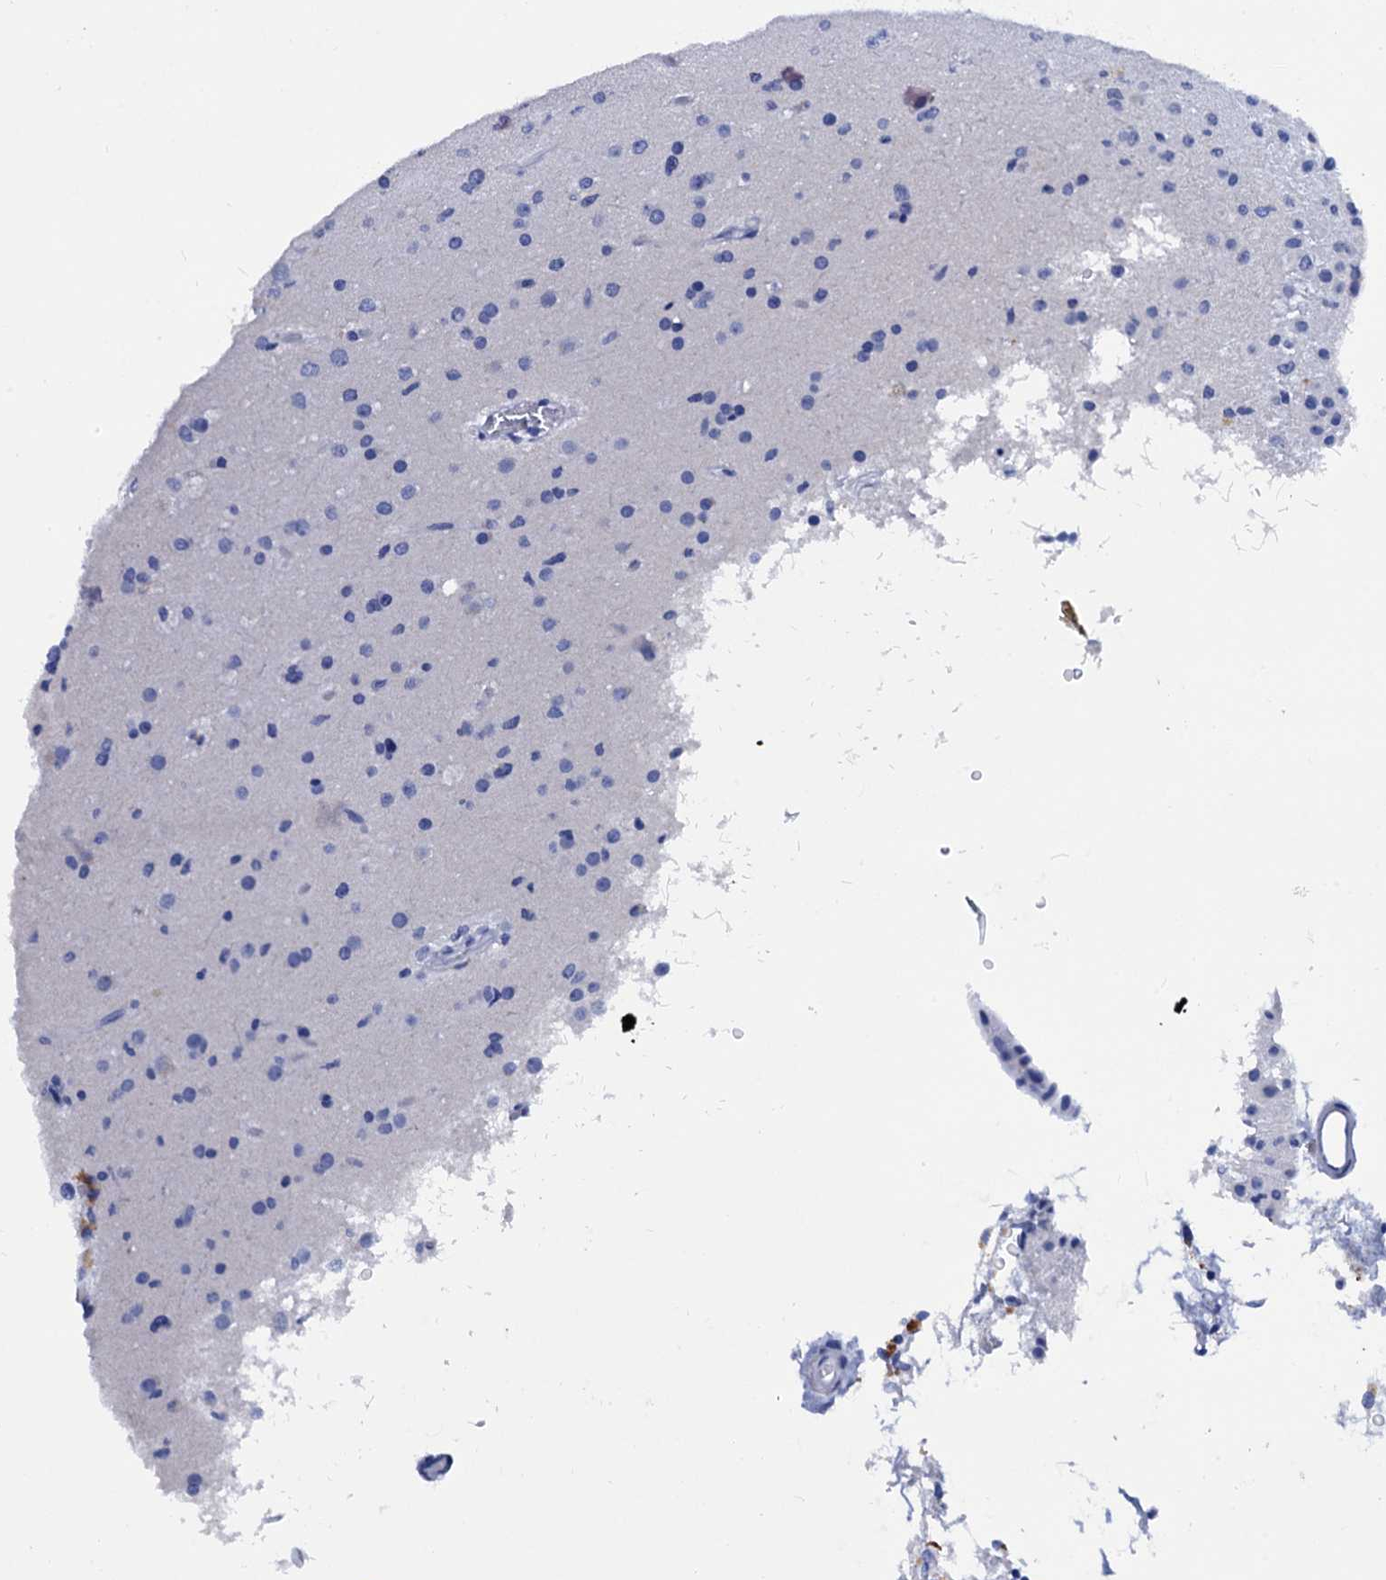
{"staining": {"intensity": "negative", "quantity": "none", "location": "none"}, "tissue": "glioma", "cell_type": "Tumor cells", "image_type": "cancer", "snomed": [{"axis": "morphology", "description": "Glioma, malignant, Low grade"}, {"axis": "topography", "description": "Brain"}], "caption": "This image is of malignant glioma (low-grade) stained with immunohistochemistry to label a protein in brown with the nuclei are counter-stained blue. There is no positivity in tumor cells. Nuclei are stained in blue.", "gene": "MYBPC3", "patient": {"sex": "male", "age": 65}}